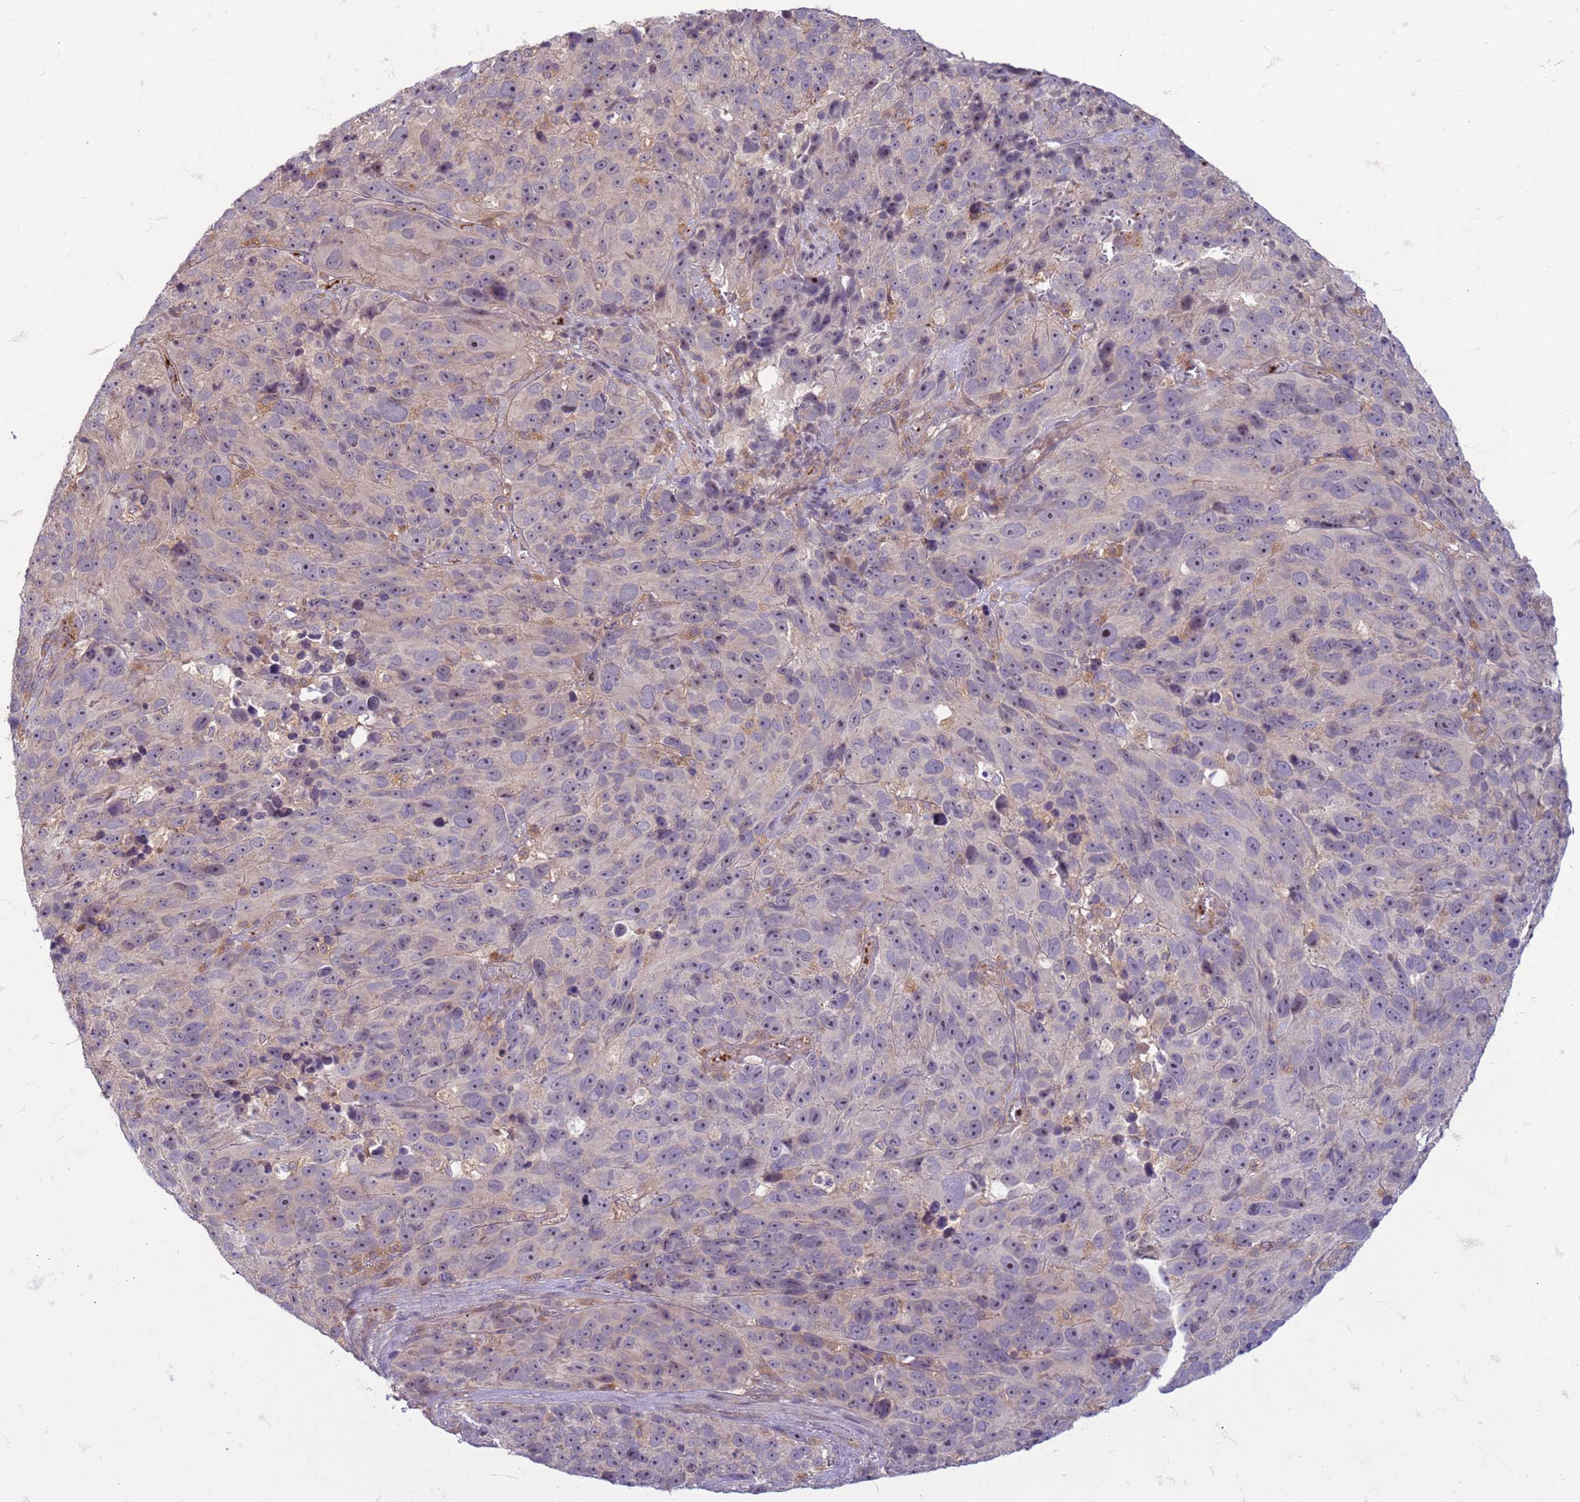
{"staining": {"intensity": "negative", "quantity": "none", "location": "none"}, "tissue": "melanoma", "cell_type": "Tumor cells", "image_type": "cancer", "snomed": [{"axis": "morphology", "description": "Malignant melanoma, NOS"}, {"axis": "topography", "description": "Skin"}], "caption": "DAB immunohistochemical staining of melanoma reveals no significant expression in tumor cells.", "gene": "SLC15A3", "patient": {"sex": "male", "age": 84}}